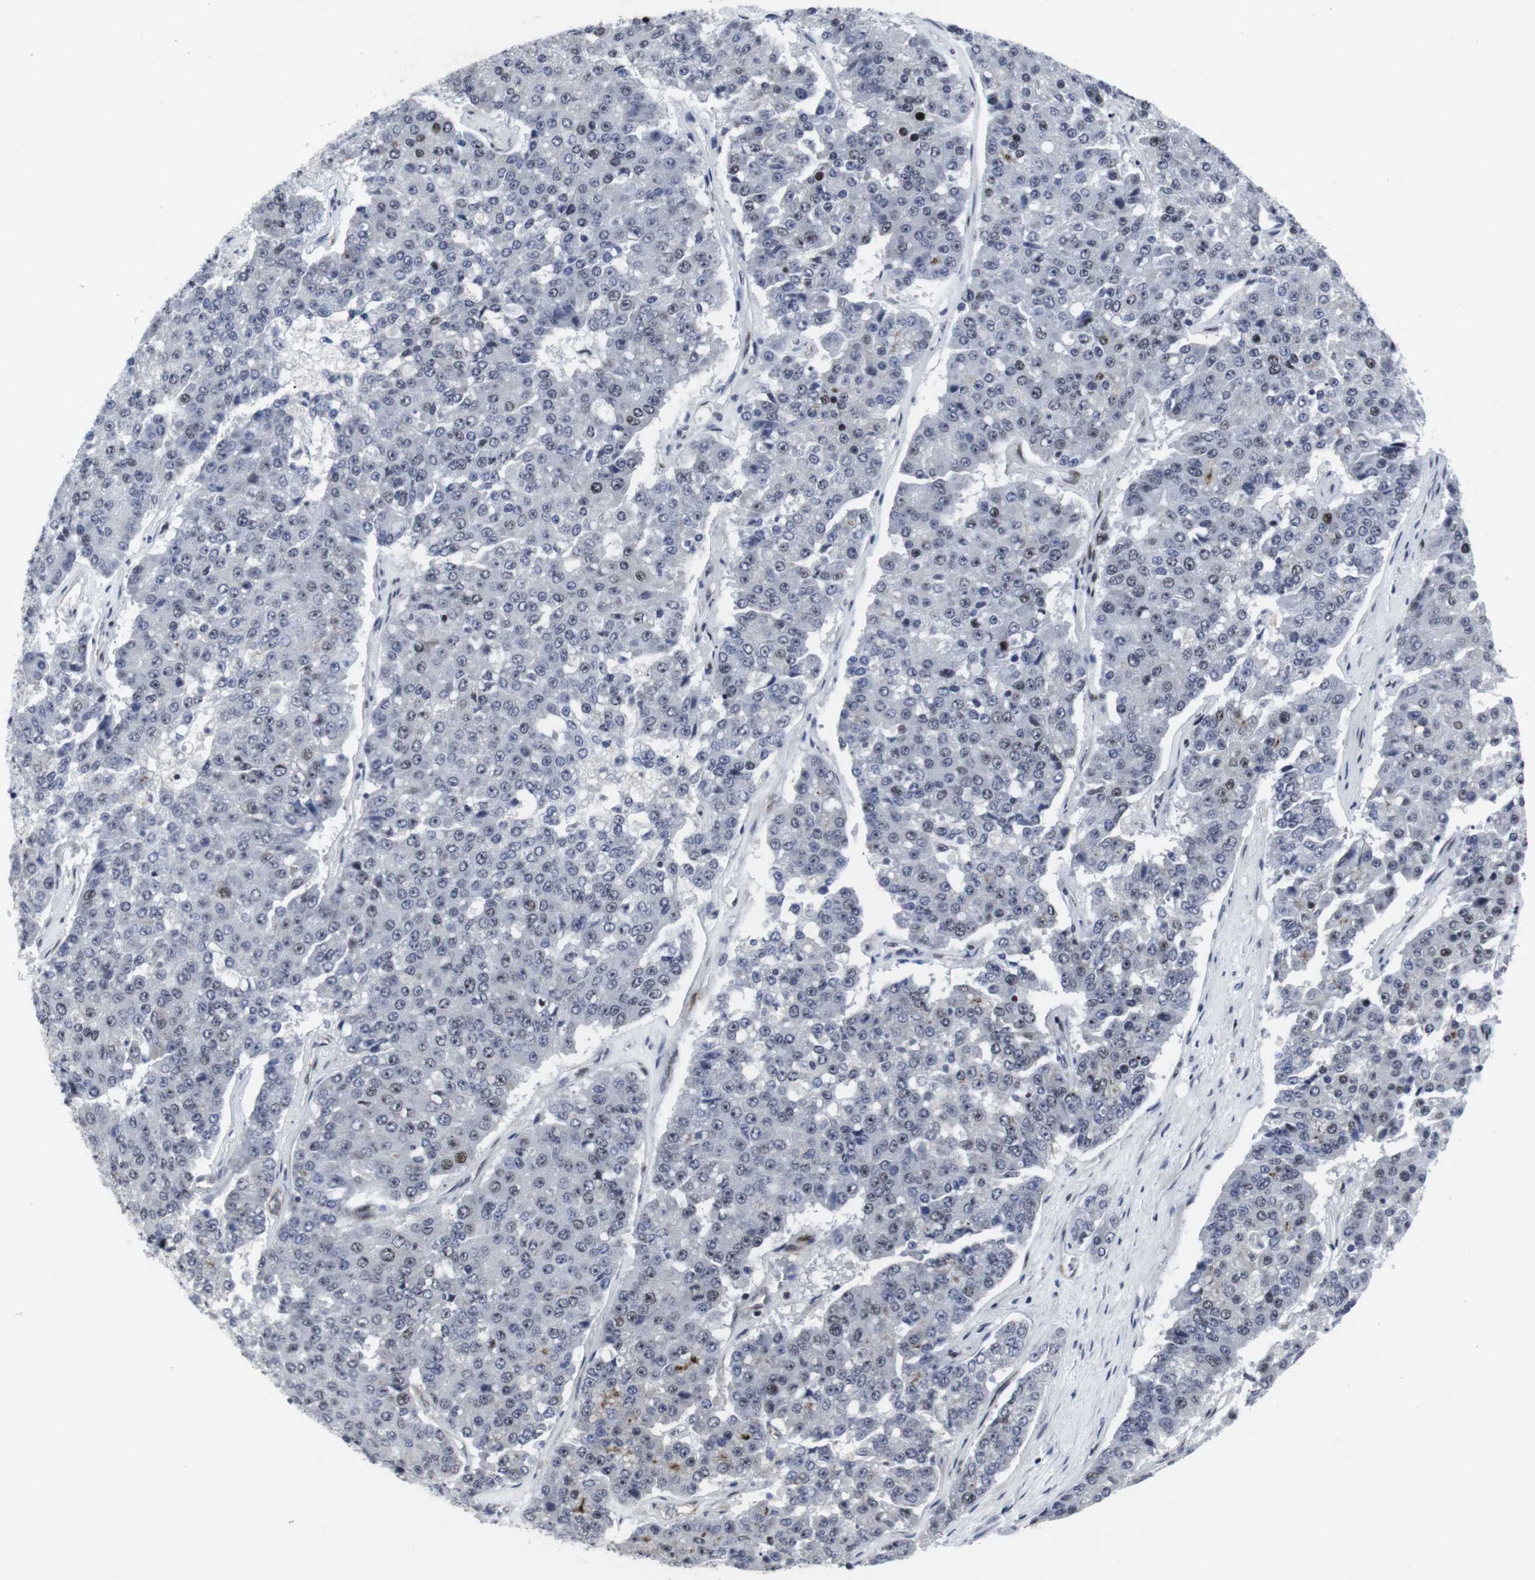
{"staining": {"intensity": "moderate", "quantity": "<25%", "location": "nuclear"}, "tissue": "pancreatic cancer", "cell_type": "Tumor cells", "image_type": "cancer", "snomed": [{"axis": "morphology", "description": "Adenocarcinoma, NOS"}, {"axis": "topography", "description": "Pancreas"}], "caption": "Pancreatic cancer stained with DAB immunohistochemistry (IHC) shows low levels of moderate nuclear positivity in about <25% of tumor cells.", "gene": "MLH1", "patient": {"sex": "male", "age": 50}}